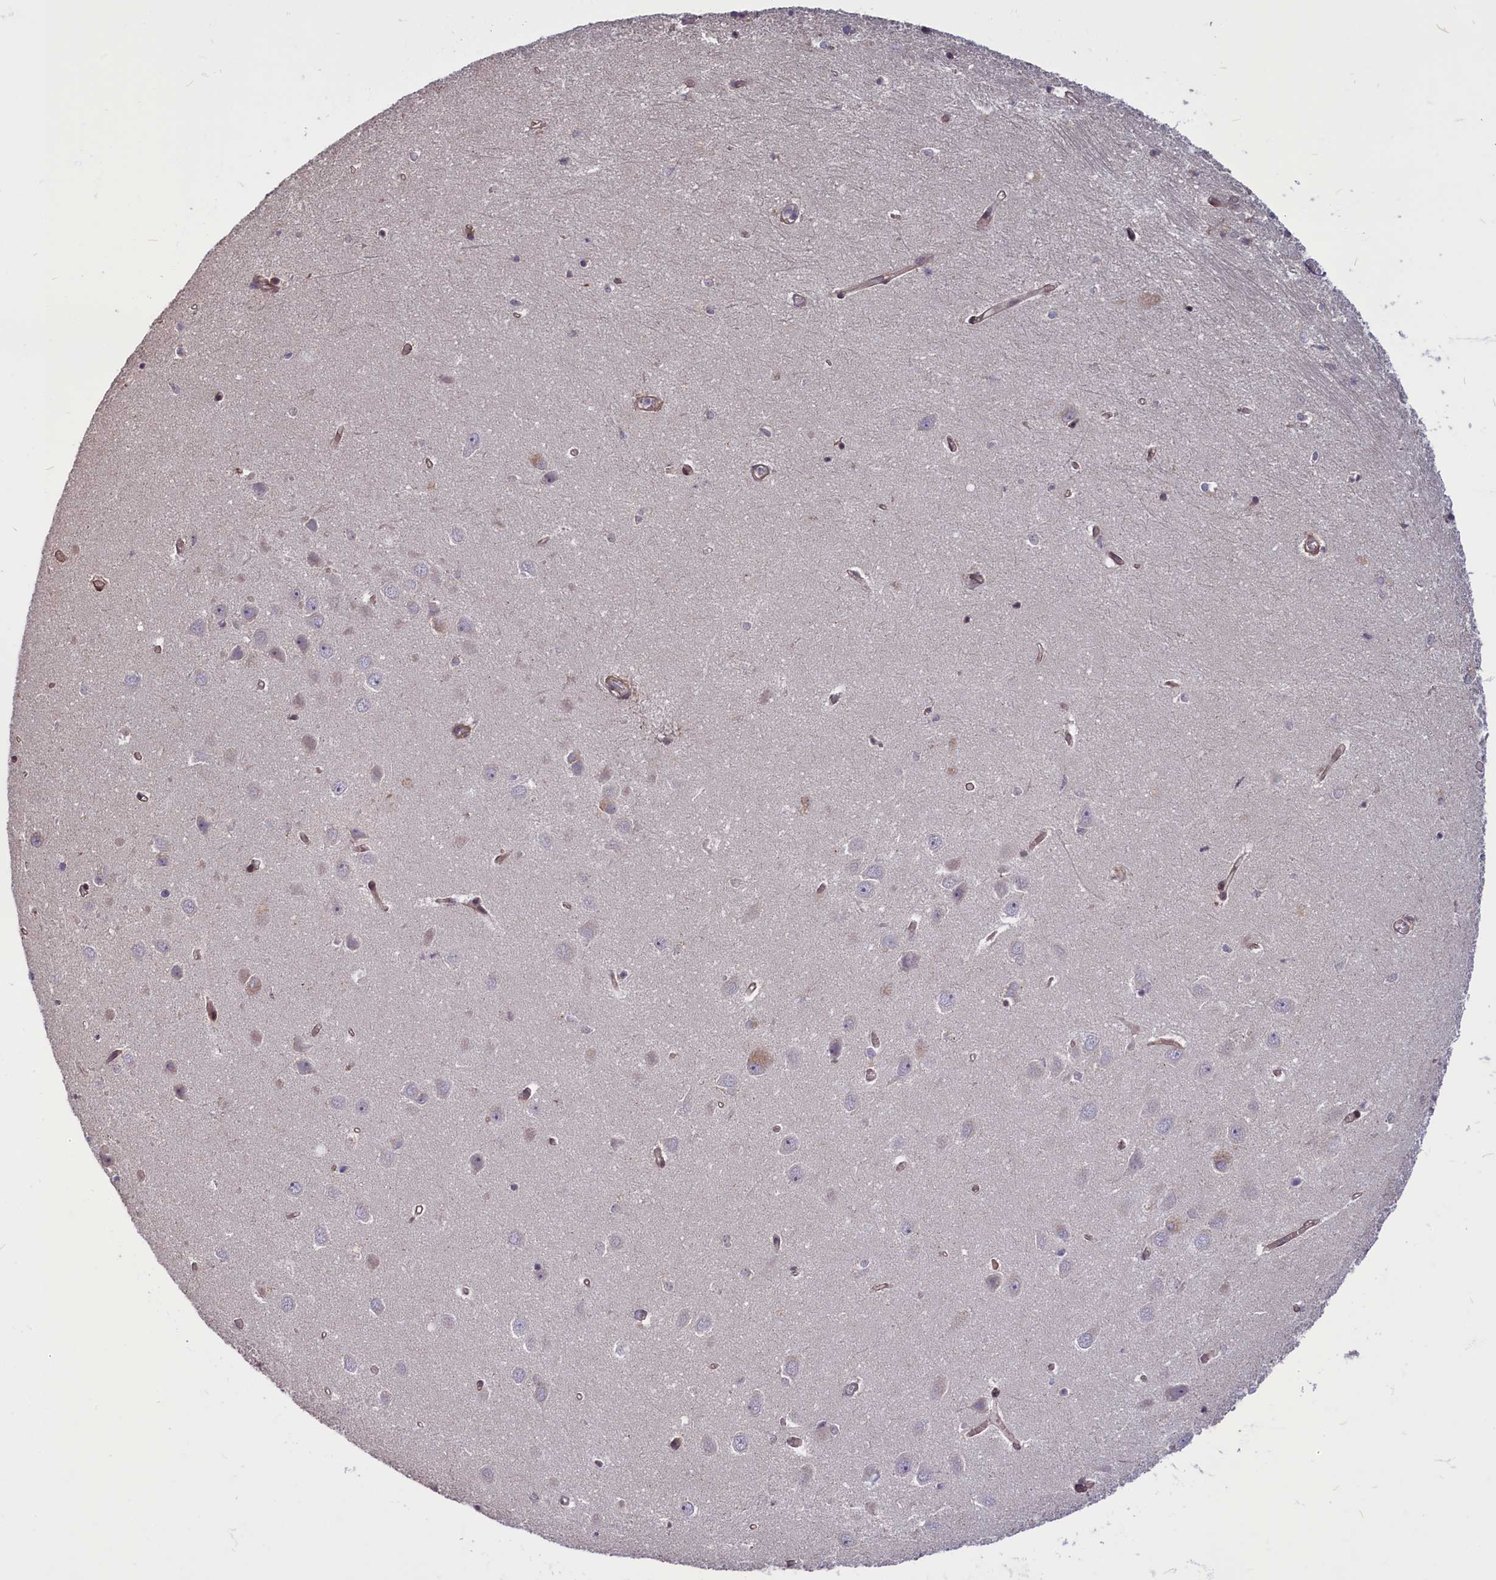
{"staining": {"intensity": "negative", "quantity": "none", "location": "none"}, "tissue": "hippocampus", "cell_type": "Glial cells", "image_type": "normal", "snomed": [{"axis": "morphology", "description": "Normal tissue, NOS"}, {"axis": "topography", "description": "Hippocampus"}], "caption": "This is an IHC micrograph of unremarkable human hippocampus. There is no staining in glial cells.", "gene": "ENSG00000274944", "patient": {"sex": "female", "age": 64}}